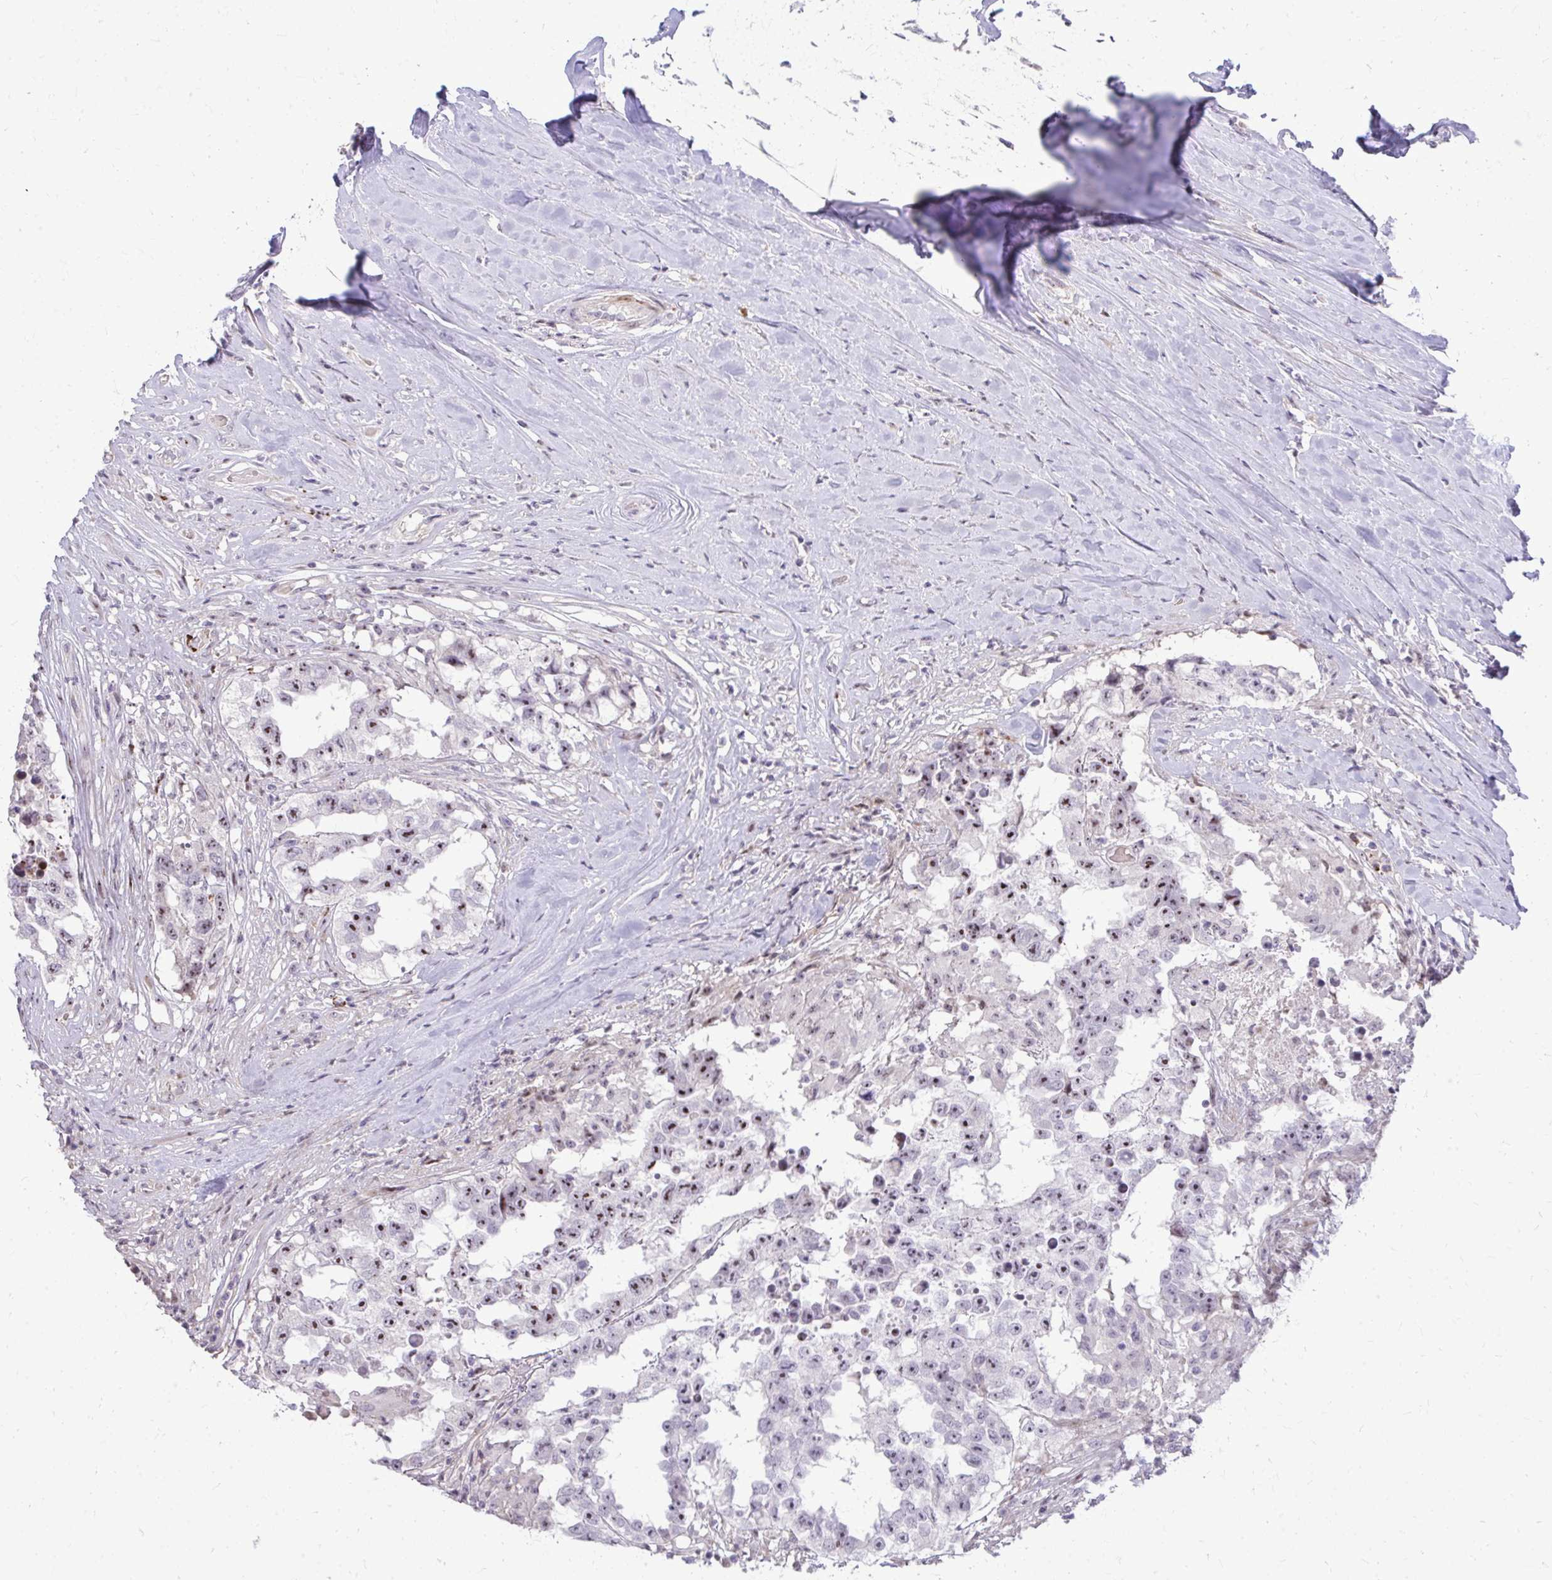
{"staining": {"intensity": "strong", "quantity": "25%-75%", "location": "nuclear"}, "tissue": "testis cancer", "cell_type": "Tumor cells", "image_type": "cancer", "snomed": [{"axis": "morphology", "description": "Carcinoma, Embryonal, NOS"}, {"axis": "topography", "description": "Testis"}], "caption": "Embryonal carcinoma (testis) stained with immunohistochemistry (IHC) exhibits strong nuclear staining in approximately 25%-75% of tumor cells.", "gene": "DLX4", "patient": {"sex": "male", "age": 83}}